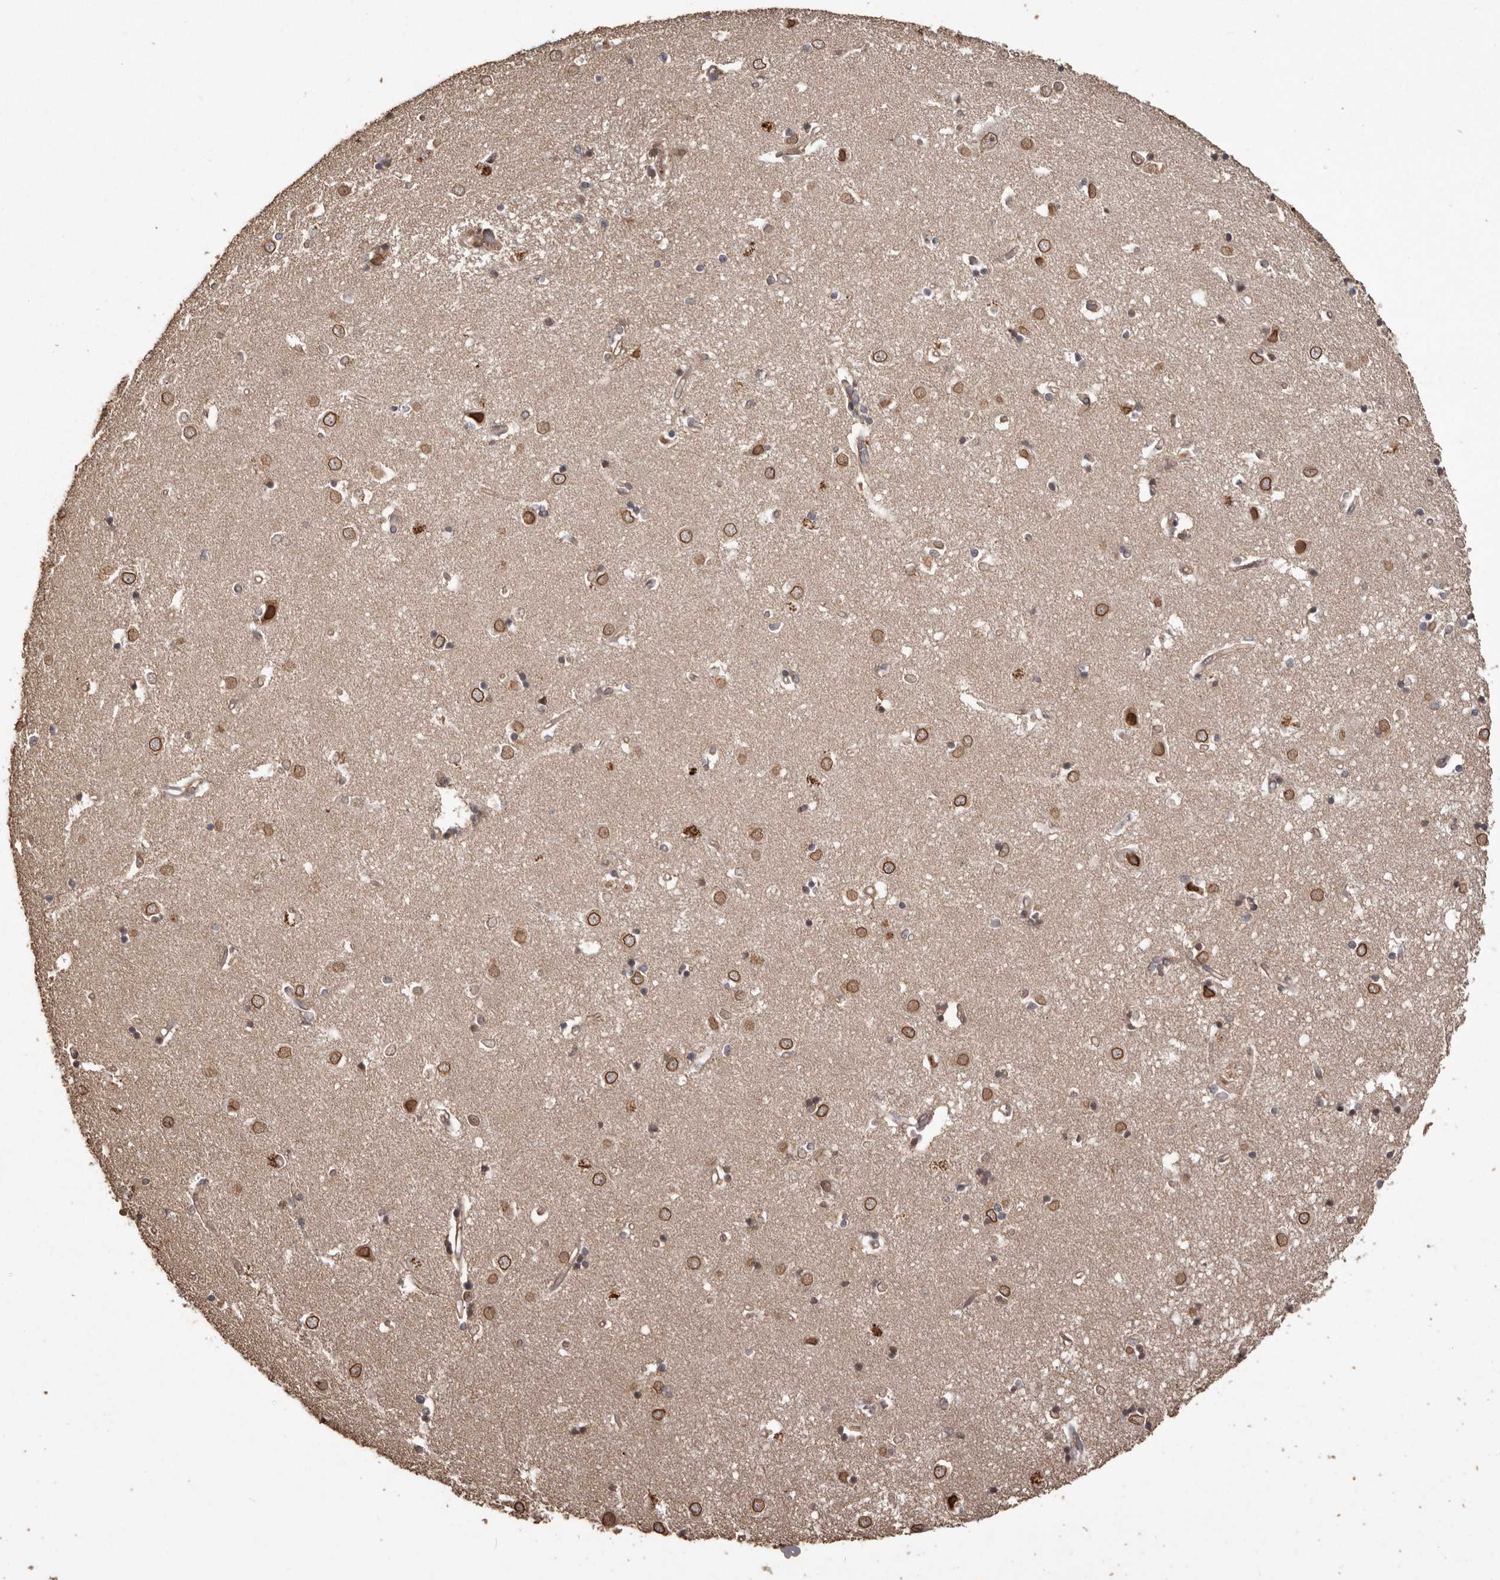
{"staining": {"intensity": "moderate", "quantity": "<25%", "location": "nuclear"}, "tissue": "caudate", "cell_type": "Glial cells", "image_type": "normal", "snomed": [{"axis": "morphology", "description": "Normal tissue, NOS"}, {"axis": "topography", "description": "Lateral ventricle wall"}], "caption": "This histopathology image exhibits benign caudate stained with IHC to label a protein in brown. The nuclear of glial cells show moderate positivity for the protein. Nuclei are counter-stained blue.", "gene": "NUP43", "patient": {"sex": "male", "age": 45}}